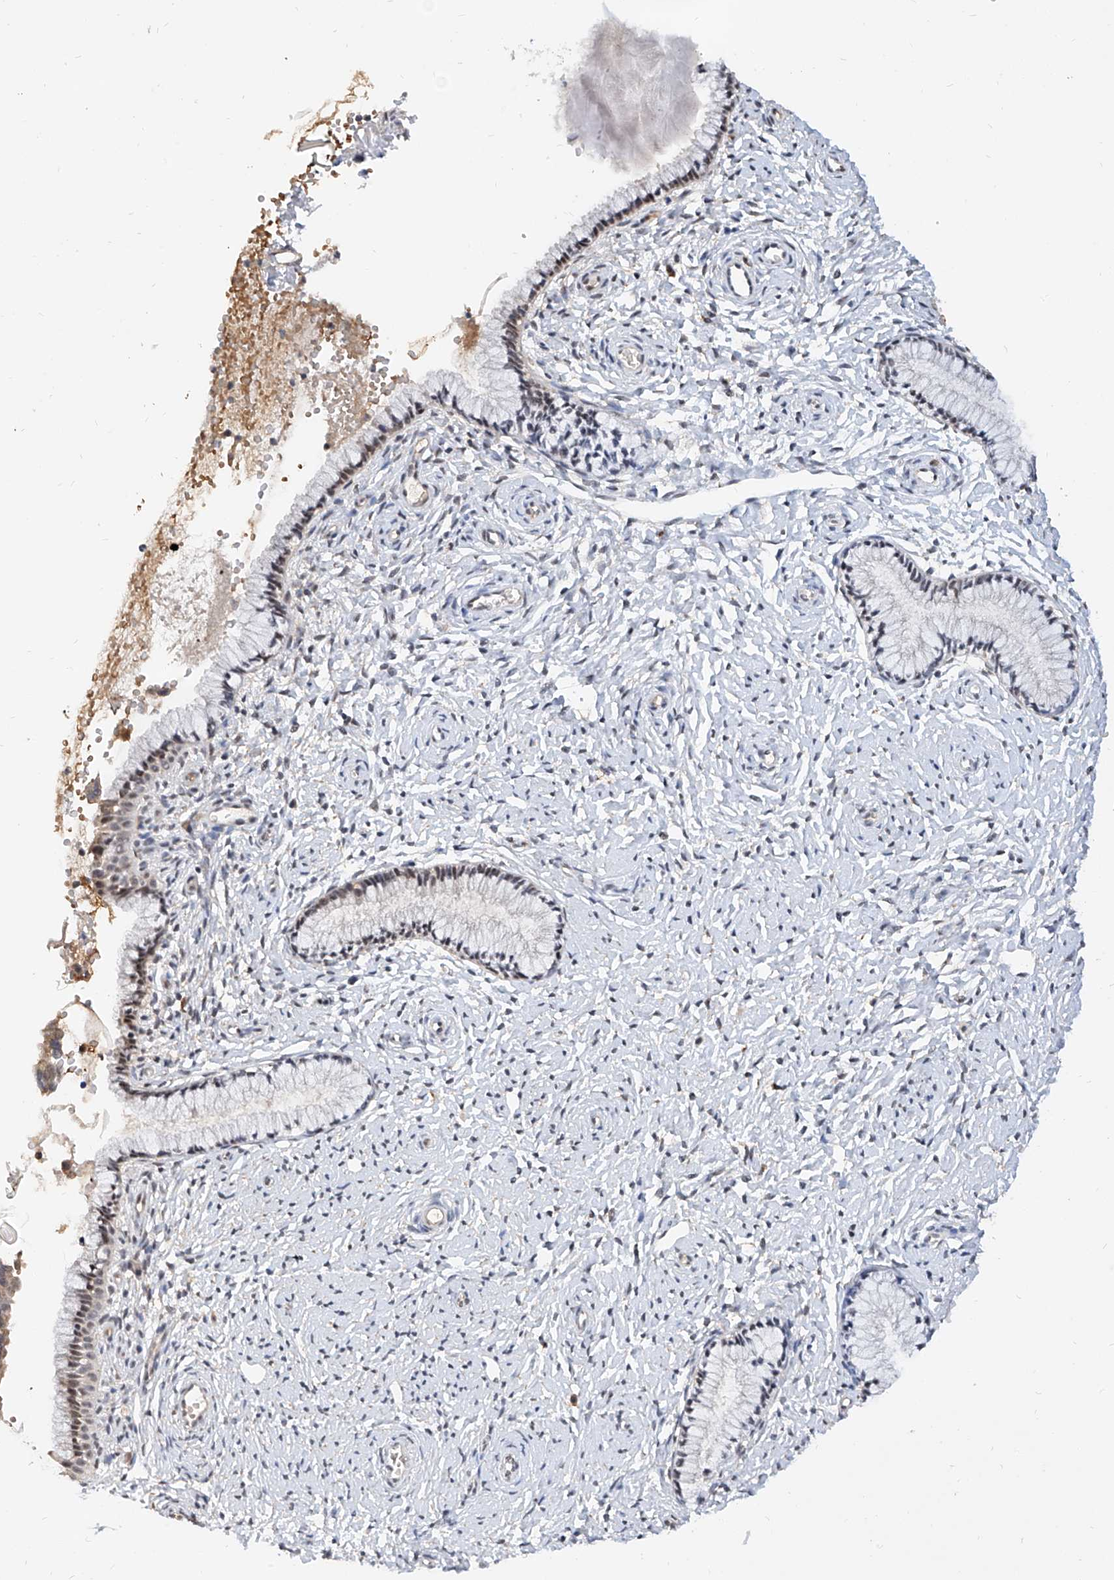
{"staining": {"intensity": "weak", "quantity": "<25%", "location": "nuclear"}, "tissue": "cervix", "cell_type": "Glandular cells", "image_type": "normal", "snomed": [{"axis": "morphology", "description": "Normal tissue, NOS"}, {"axis": "topography", "description": "Cervix"}], "caption": "IHC micrograph of unremarkable human cervix stained for a protein (brown), which shows no staining in glandular cells.", "gene": "CARMIL3", "patient": {"sex": "female", "age": 33}}